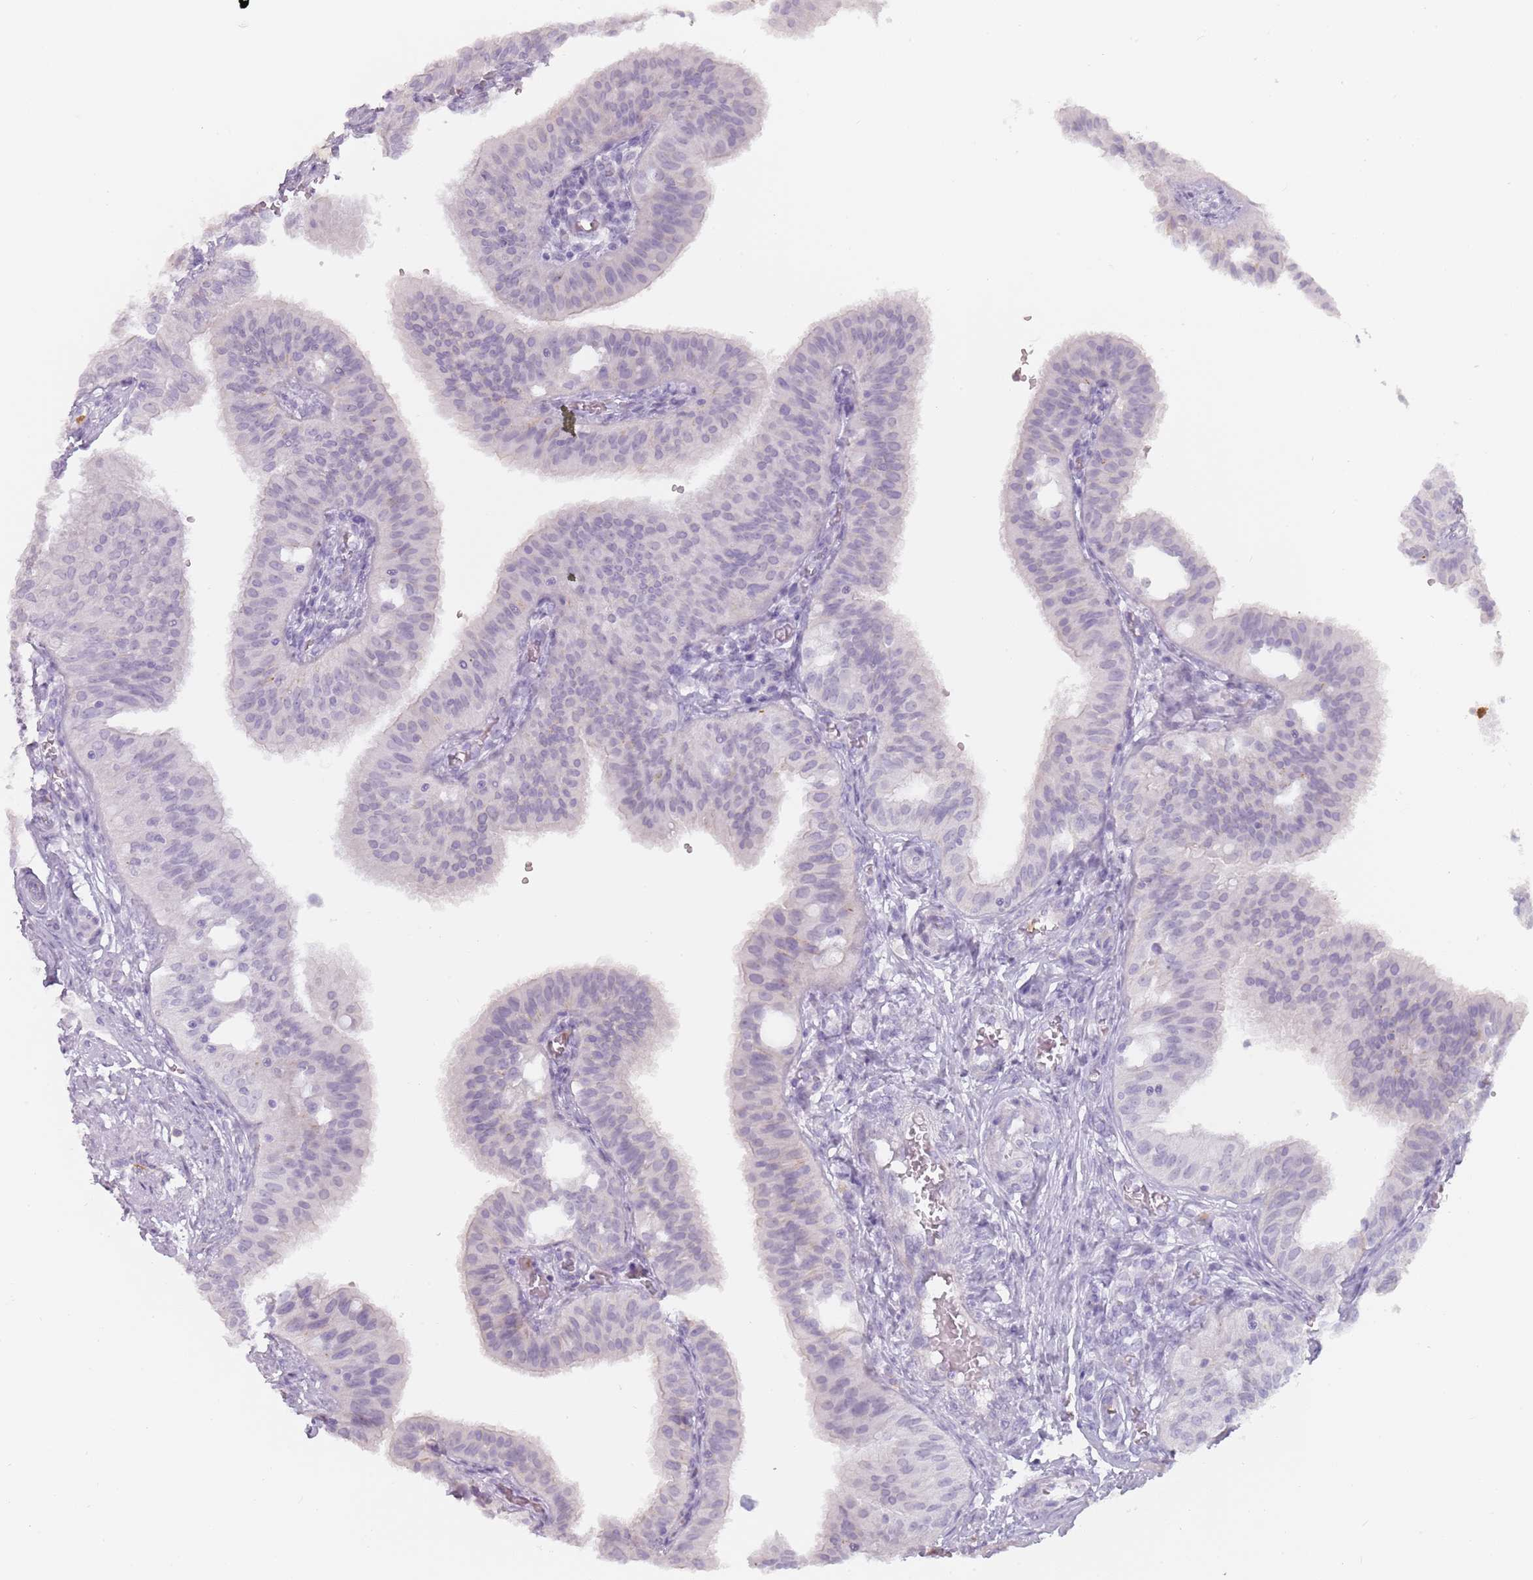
{"staining": {"intensity": "negative", "quantity": "none", "location": "none"}, "tissue": "fallopian tube", "cell_type": "Glandular cells", "image_type": "normal", "snomed": [{"axis": "morphology", "description": "Normal tissue, NOS"}, {"axis": "topography", "description": "Fallopian tube"}, {"axis": "topography", "description": "Ovary"}], "caption": "This photomicrograph is of benign fallopian tube stained with immunohistochemistry to label a protein in brown with the nuclei are counter-stained blue. There is no expression in glandular cells.", "gene": "ZNF584", "patient": {"sex": "female", "age": 42}}